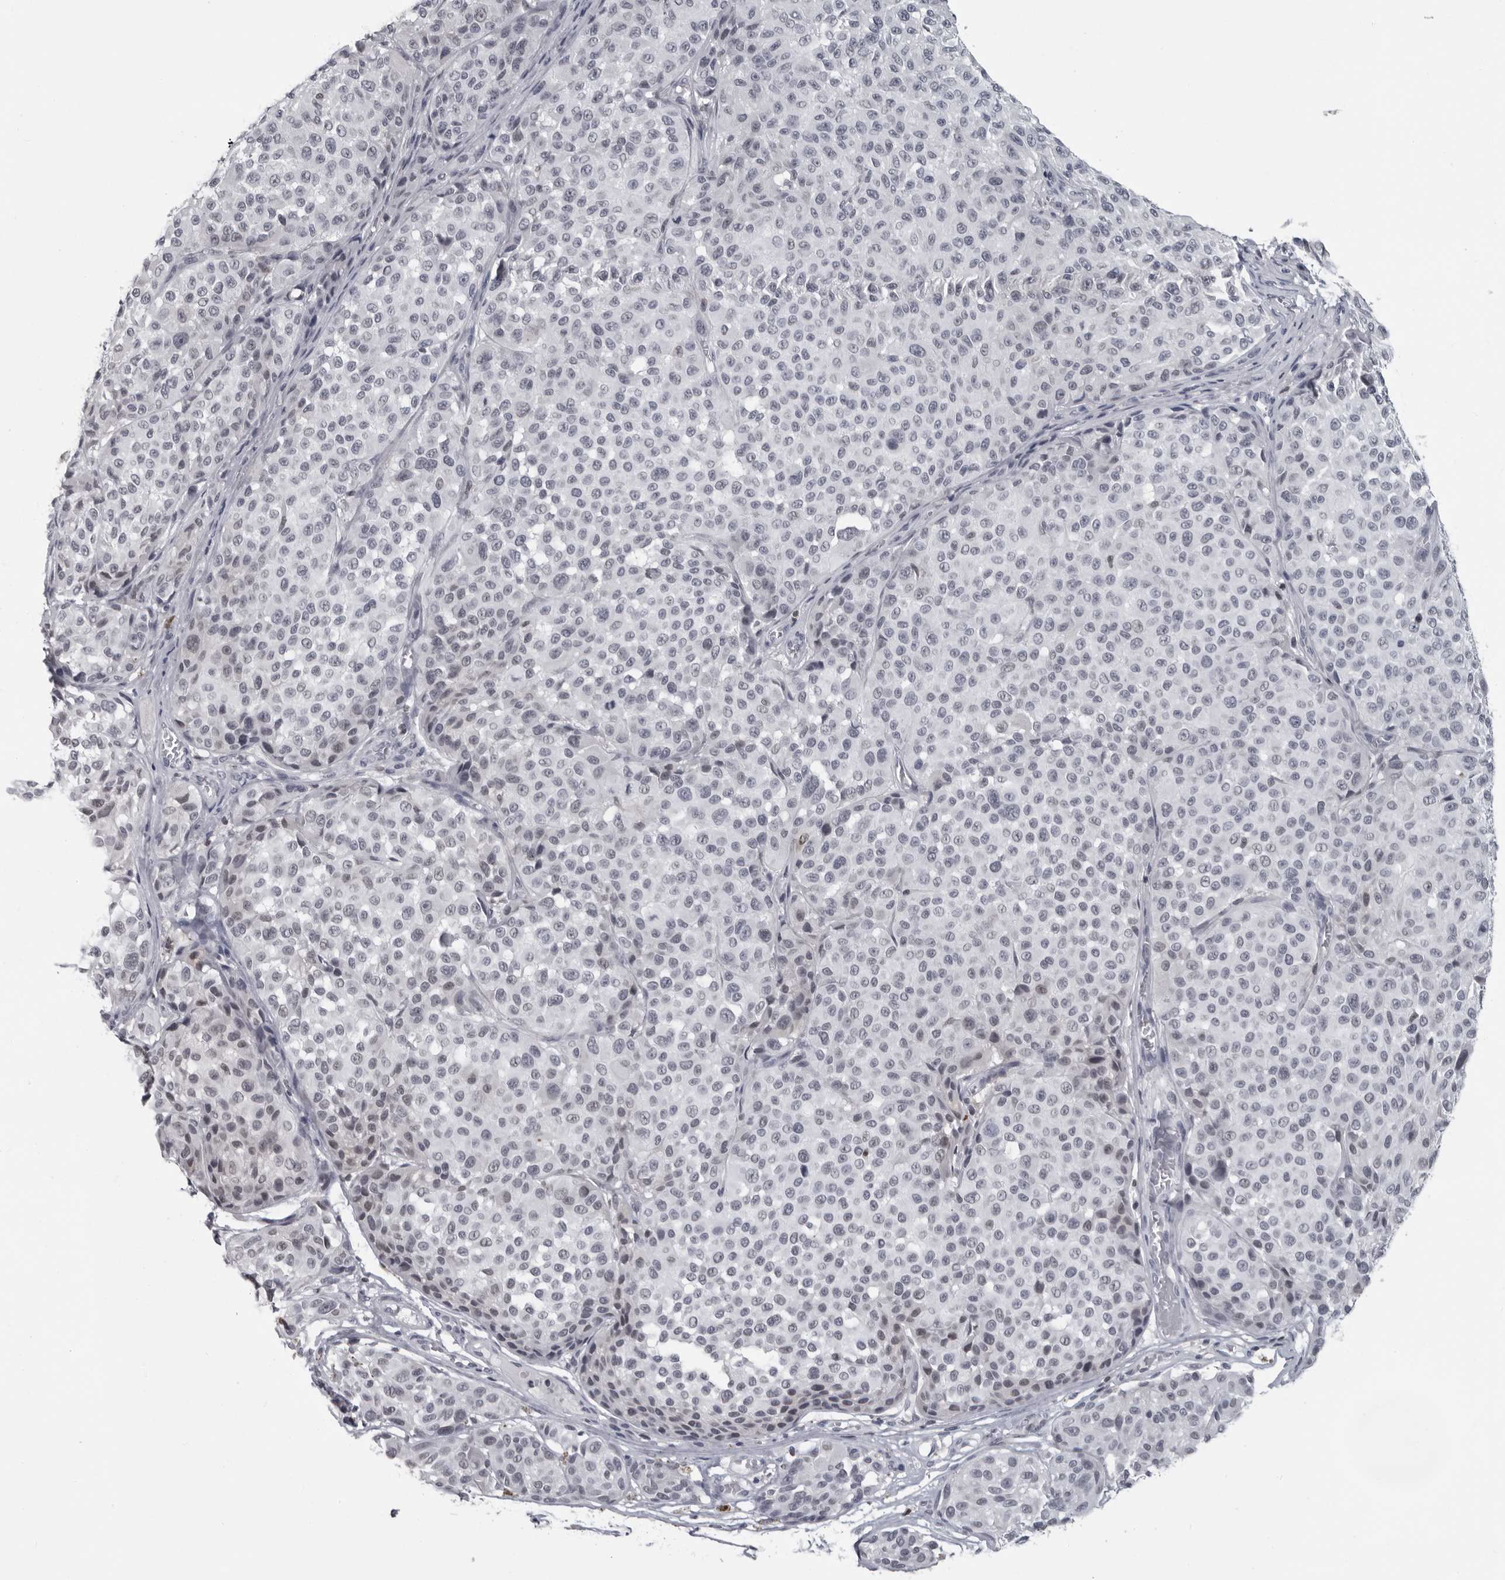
{"staining": {"intensity": "negative", "quantity": "none", "location": "none"}, "tissue": "melanoma", "cell_type": "Tumor cells", "image_type": "cancer", "snomed": [{"axis": "morphology", "description": "Malignant melanoma, NOS"}, {"axis": "topography", "description": "Skin"}], "caption": "A micrograph of human malignant melanoma is negative for staining in tumor cells. The staining is performed using DAB (3,3'-diaminobenzidine) brown chromogen with nuclei counter-stained in using hematoxylin.", "gene": "LZIC", "patient": {"sex": "male", "age": 83}}